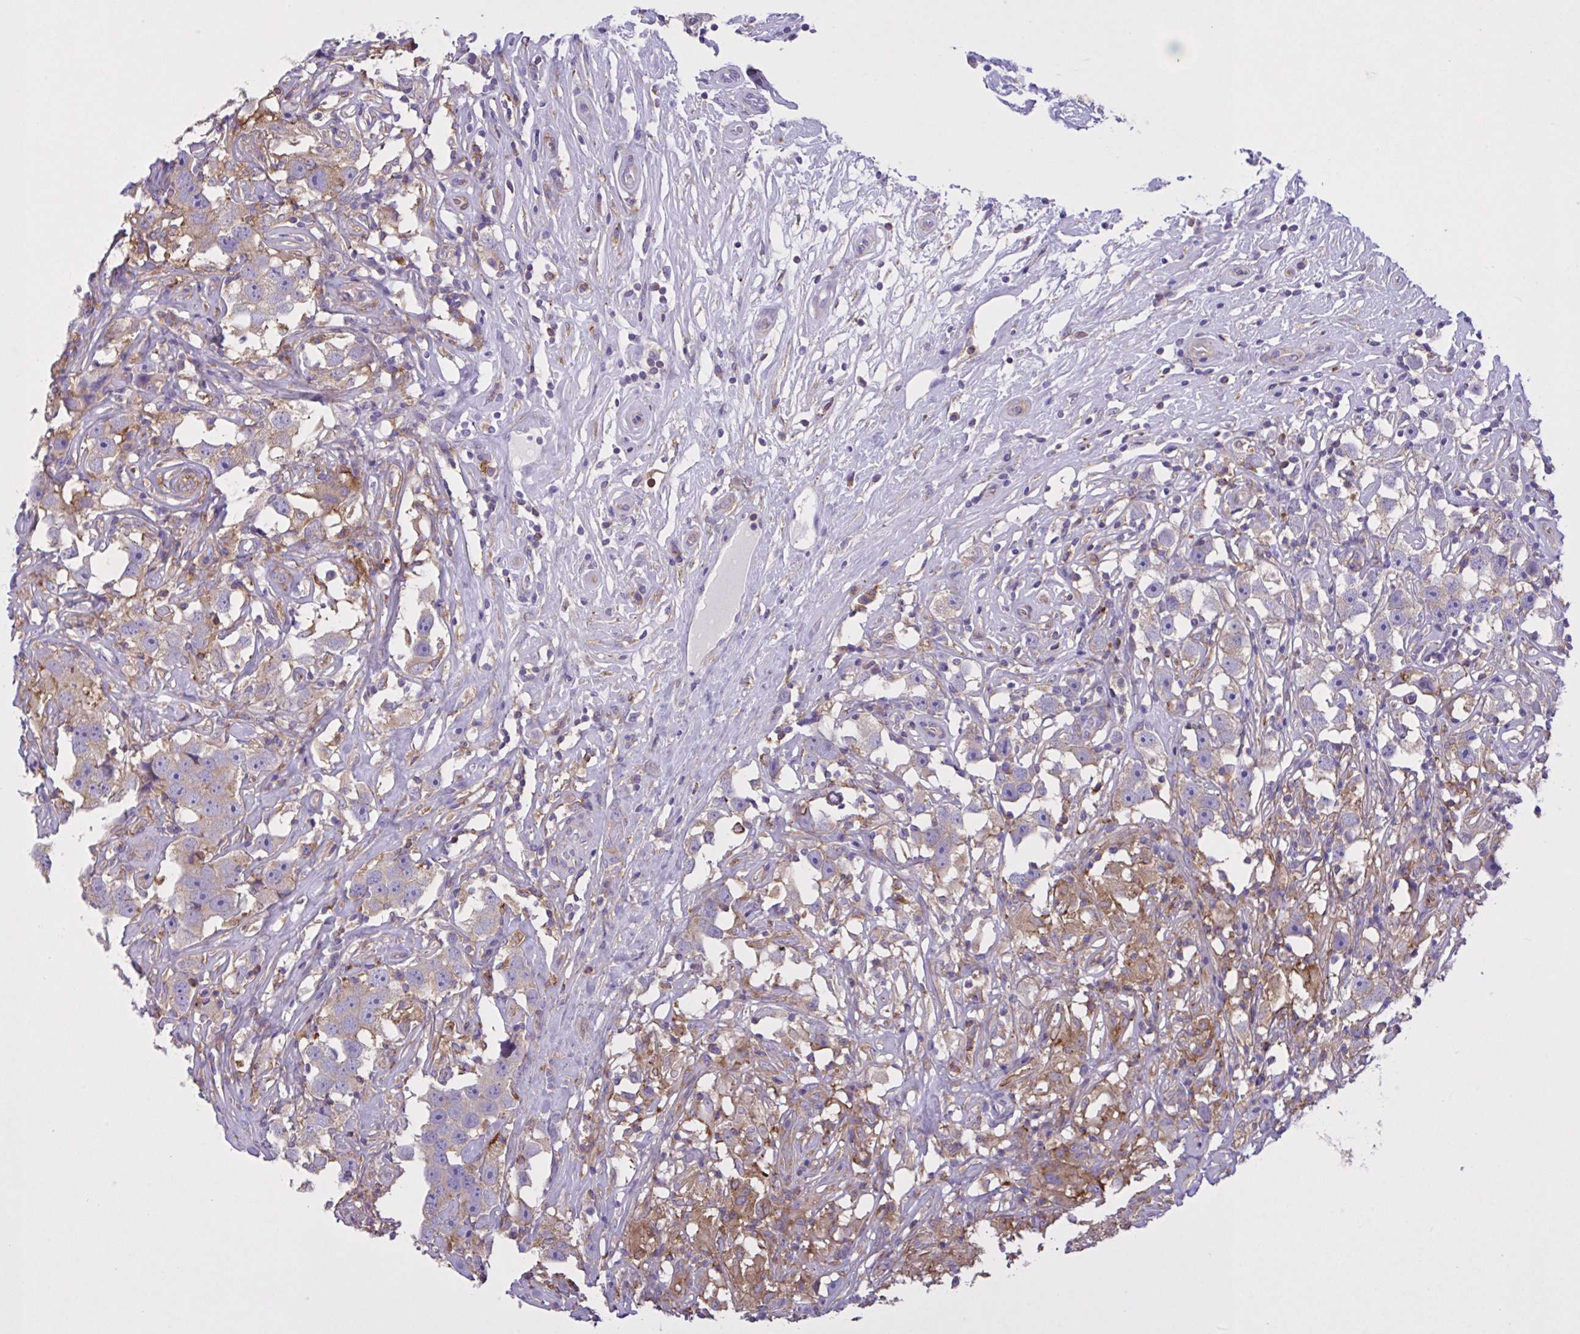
{"staining": {"intensity": "weak", "quantity": "25%-75%", "location": "cytoplasmic/membranous"}, "tissue": "testis cancer", "cell_type": "Tumor cells", "image_type": "cancer", "snomed": [{"axis": "morphology", "description": "Seminoma, NOS"}, {"axis": "topography", "description": "Testis"}], "caption": "About 25%-75% of tumor cells in testis seminoma display weak cytoplasmic/membranous protein staining as visualized by brown immunohistochemical staining.", "gene": "OR51M1", "patient": {"sex": "male", "age": 49}}